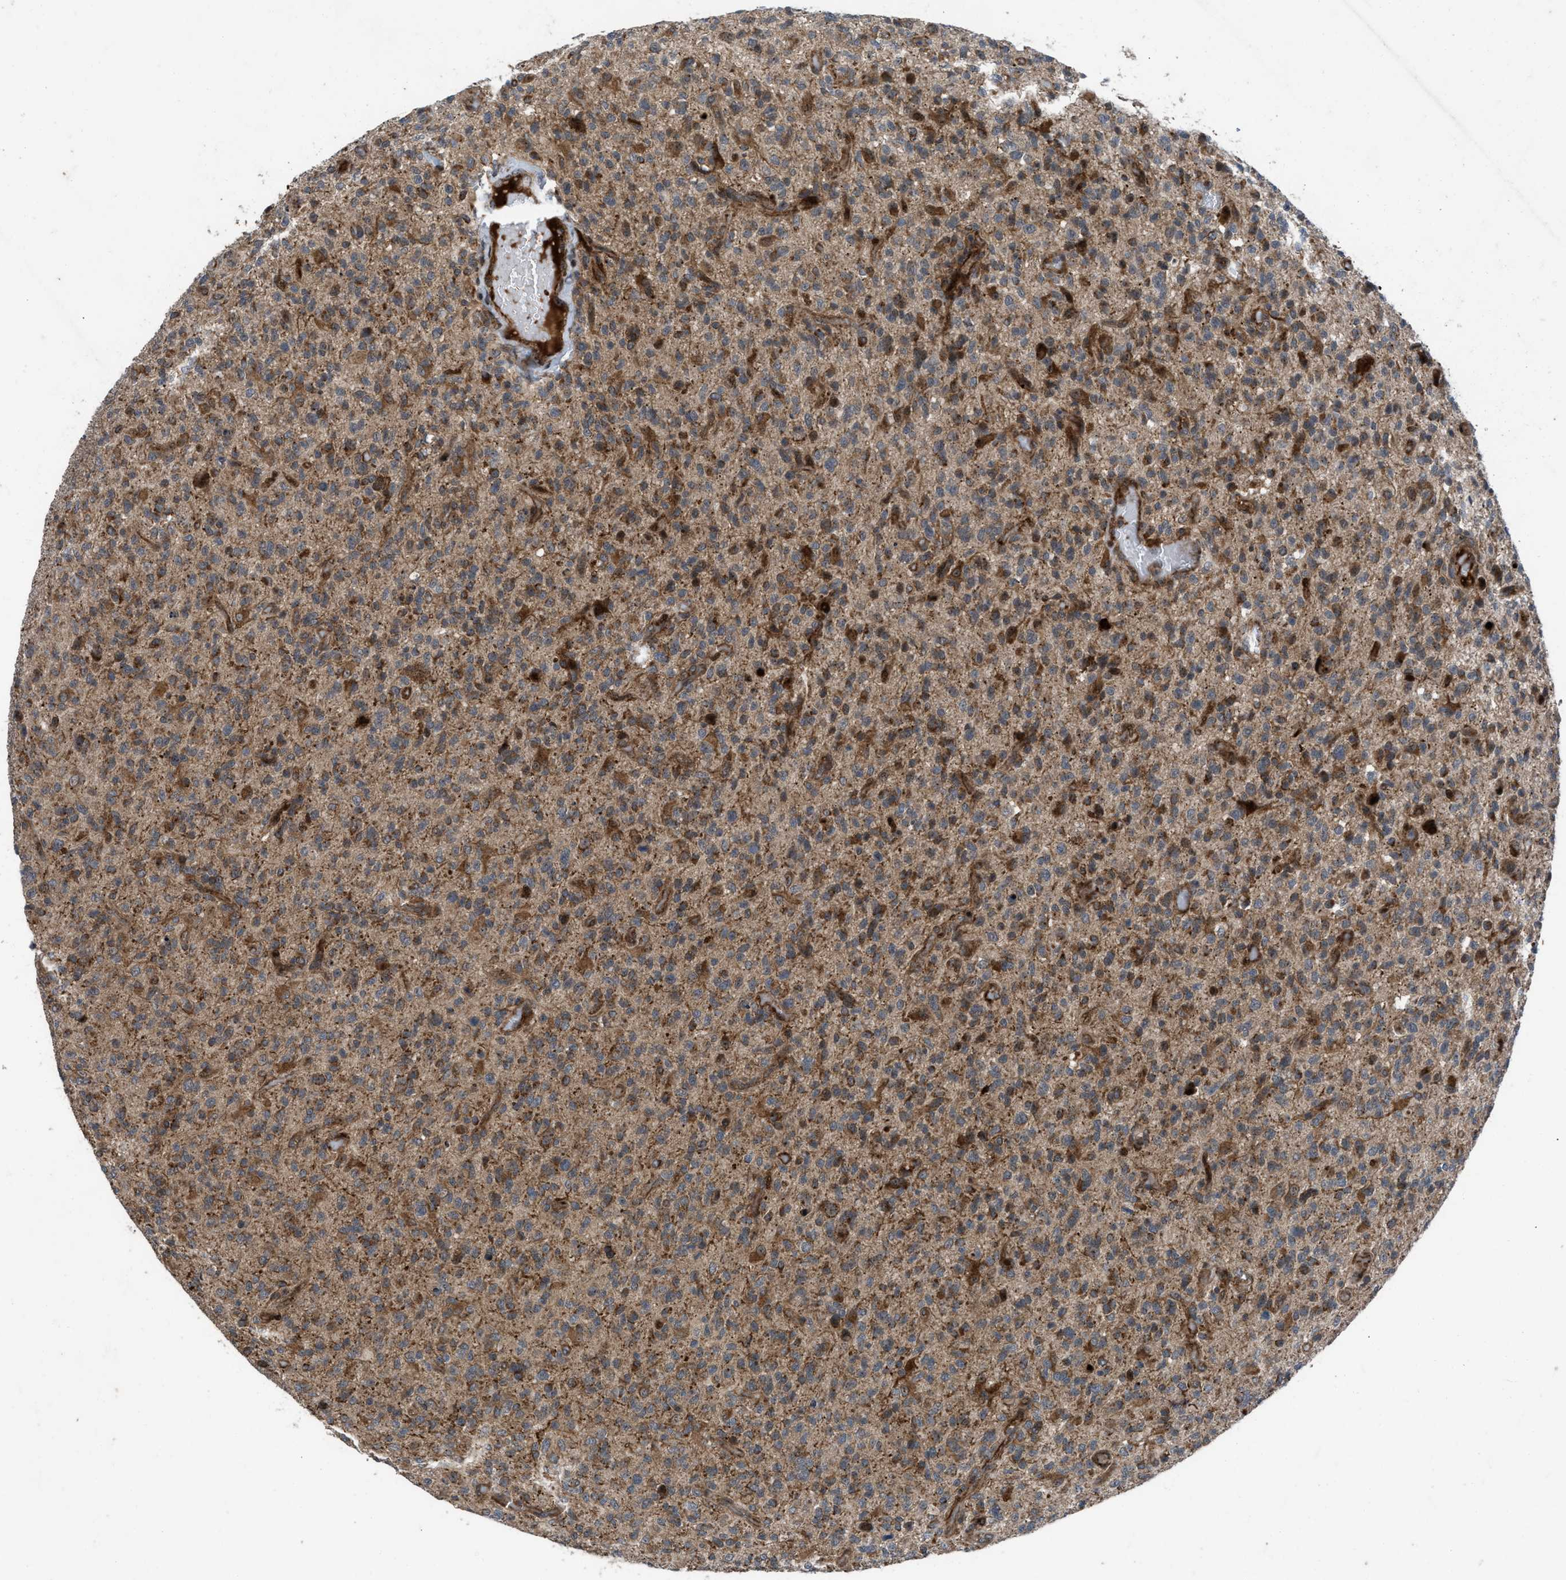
{"staining": {"intensity": "moderate", "quantity": ">75%", "location": "cytoplasmic/membranous"}, "tissue": "glioma", "cell_type": "Tumor cells", "image_type": "cancer", "snomed": [{"axis": "morphology", "description": "Glioma, malignant, High grade"}, {"axis": "topography", "description": "Brain"}], "caption": "Immunohistochemistry (IHC) of human malignant glioma (high-grade) displays medium levels of moderate cytoplasmic/membranous expression in about >75% of tumor cells. The staining was performed using DAB (3,3'-diaminobenzidine) to visualize the protein expression in brown, while the nuclei were stained in blue with hematoxylin (Magnification: 20x).", "gene": "AP3M2", "patient": {"sex": "male", "age": 71}}